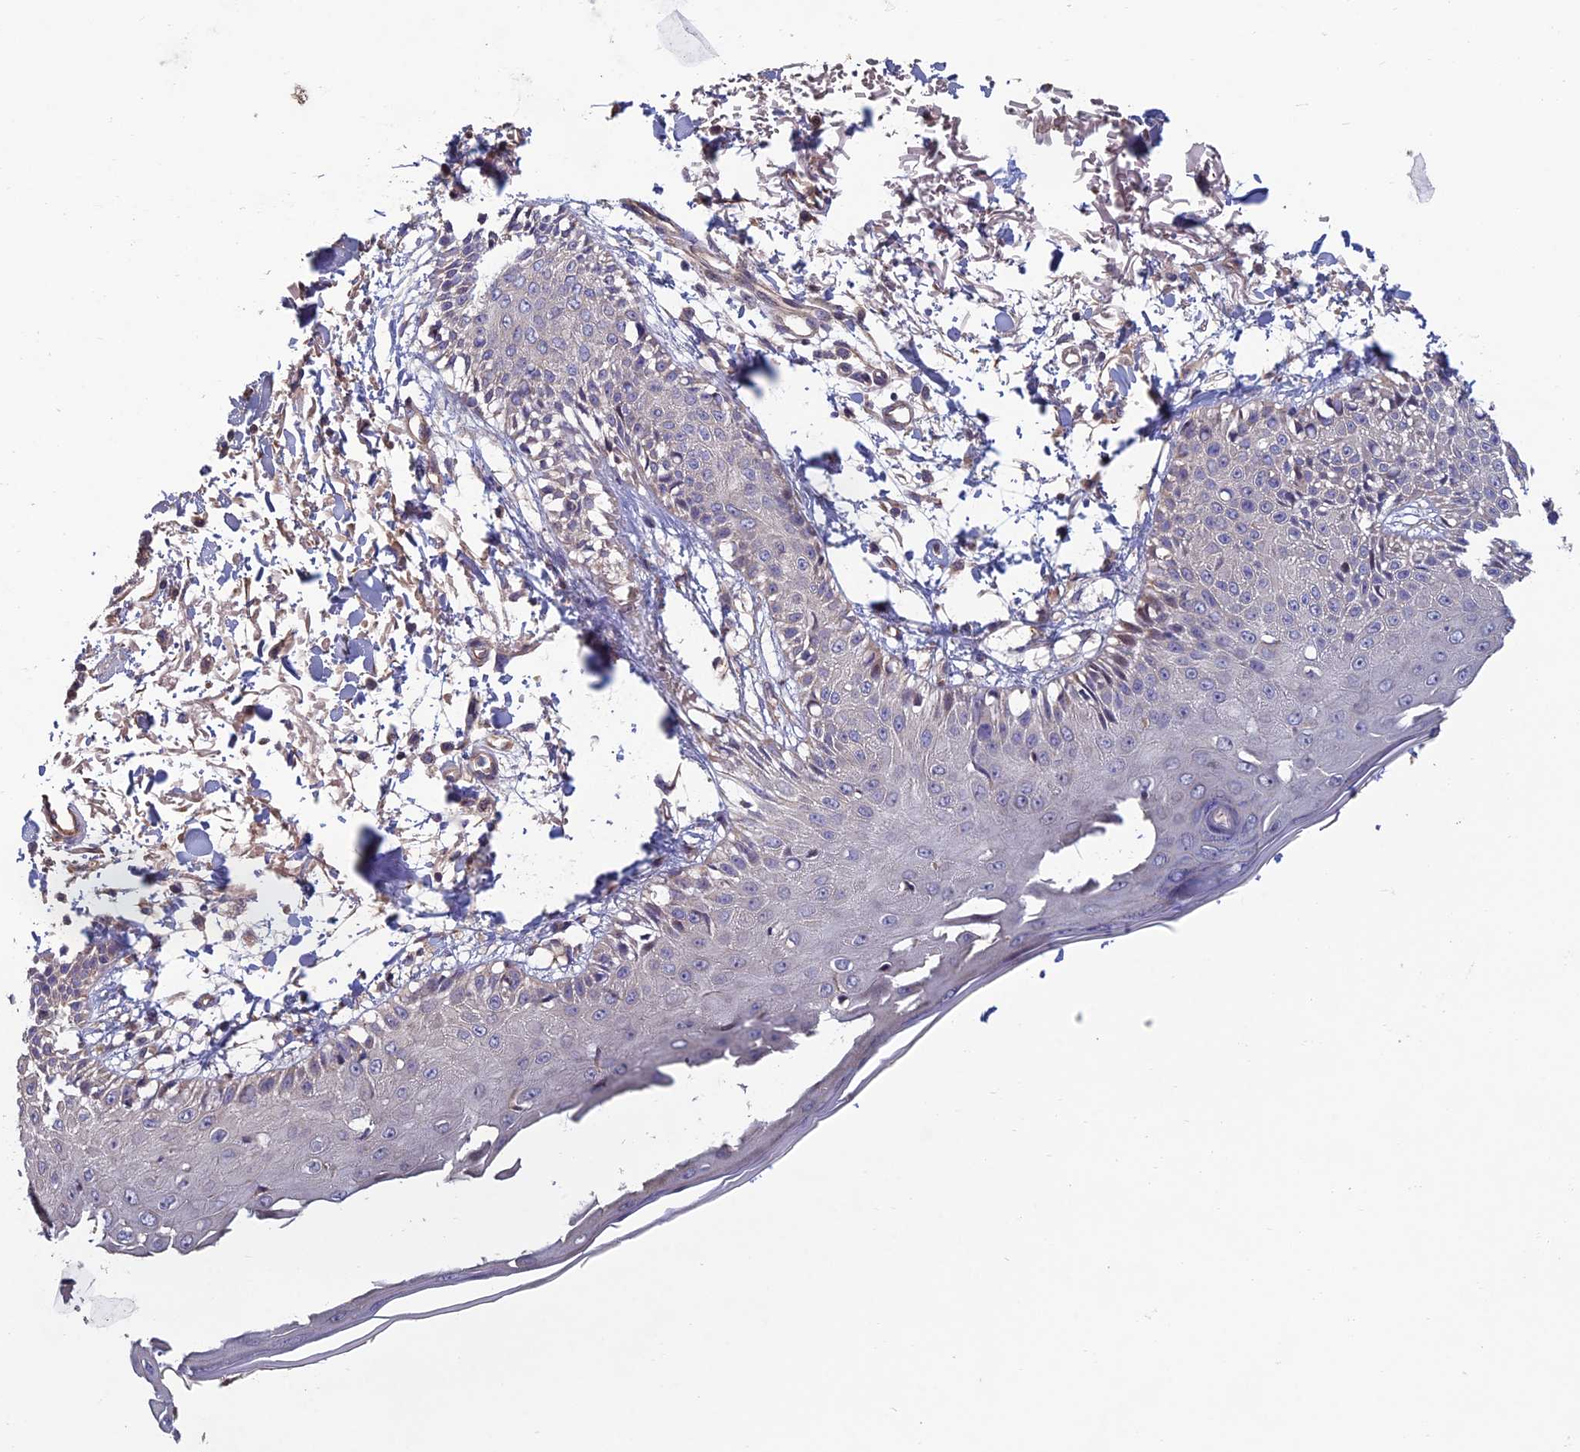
{"staining": {"intensity": "moderate", "quantity": ">75%", "location": "cytoplasmic/membranous"}, "tissue": "skin", "cell_type": "Fibroblasts", "image_type": "normal", "snomed": [{"axis": "morphology", "description": "Normal tissue, NOS"}, {"axis": "morphology", "description": "Squamous cell carcinoma, NOS"}, {"axis": "topography", "description": "Skin"}, {"axis": "topography", "description": "Peripheral nerve tissue"}], "caption": "Brown immunohistochemical staining in benign human skin reveals moderate cytoplasmic/membranous staining in approximately >75% of fibroblasts. The staining was performed using DAB (3,3'-diaminobenzidine), with brown indicating positive protein expression. Nuclei are stained blue with hematoxylin.", "gene": "USP37", "patient": {"sex": "male", "age": 83}}